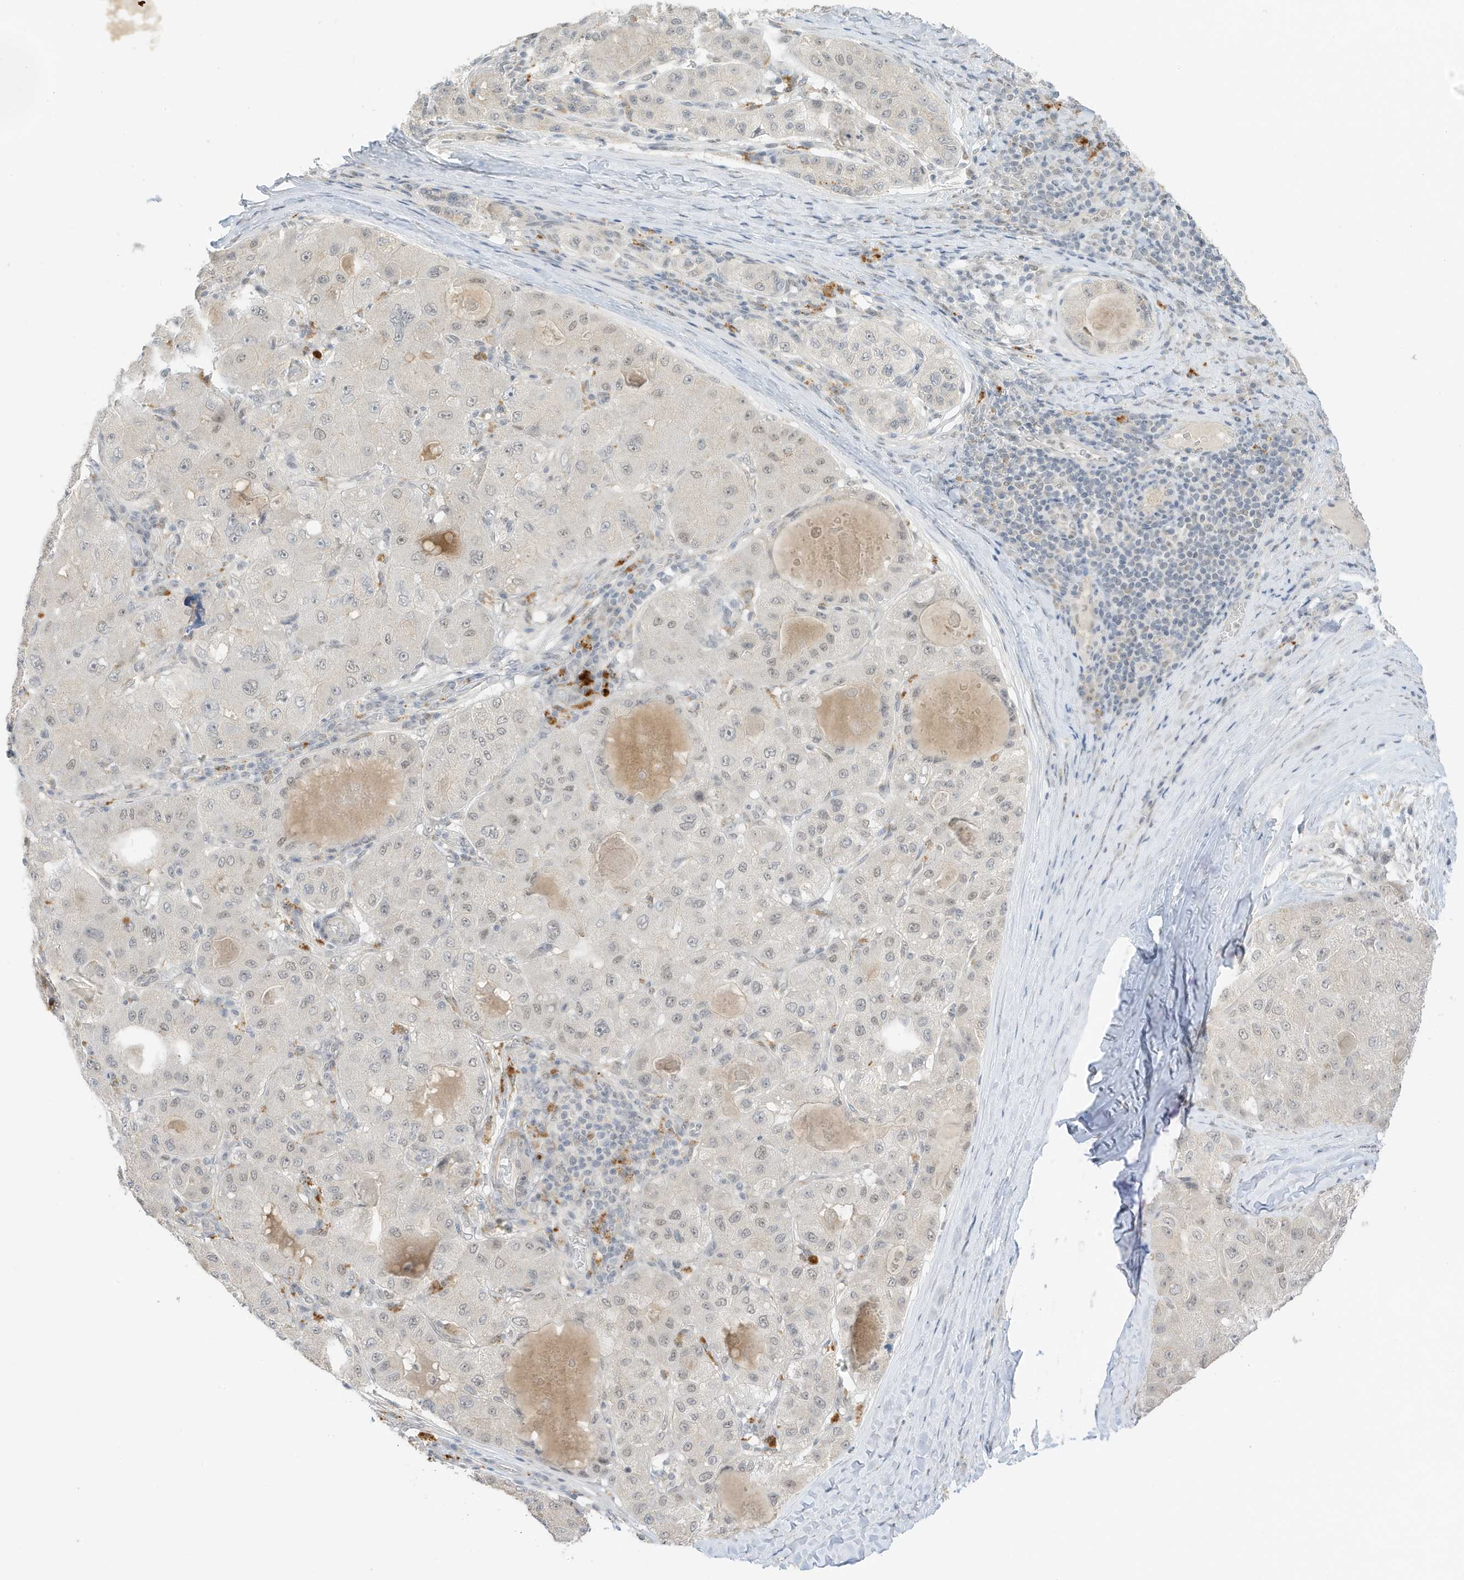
{"staining": {"intensity": "negative", "quantity": "none", "location": "none"}, "tissue": "liver cancer", "cell_type": "Tumor cells", "image_type": "cancer", "snomed": [{"axis": "morphology", "description": "Carcinoma, Hepatocellular, NOS"}, {"axis": "topography", "description": "Liver"}], "caption": "A histopathology image of hepatocellular carcinoma (liver) stained for a protein shows no brown staining in tumor cells.", "gene": "MSL3", "patient": {"sex": "male", "age": 80}}